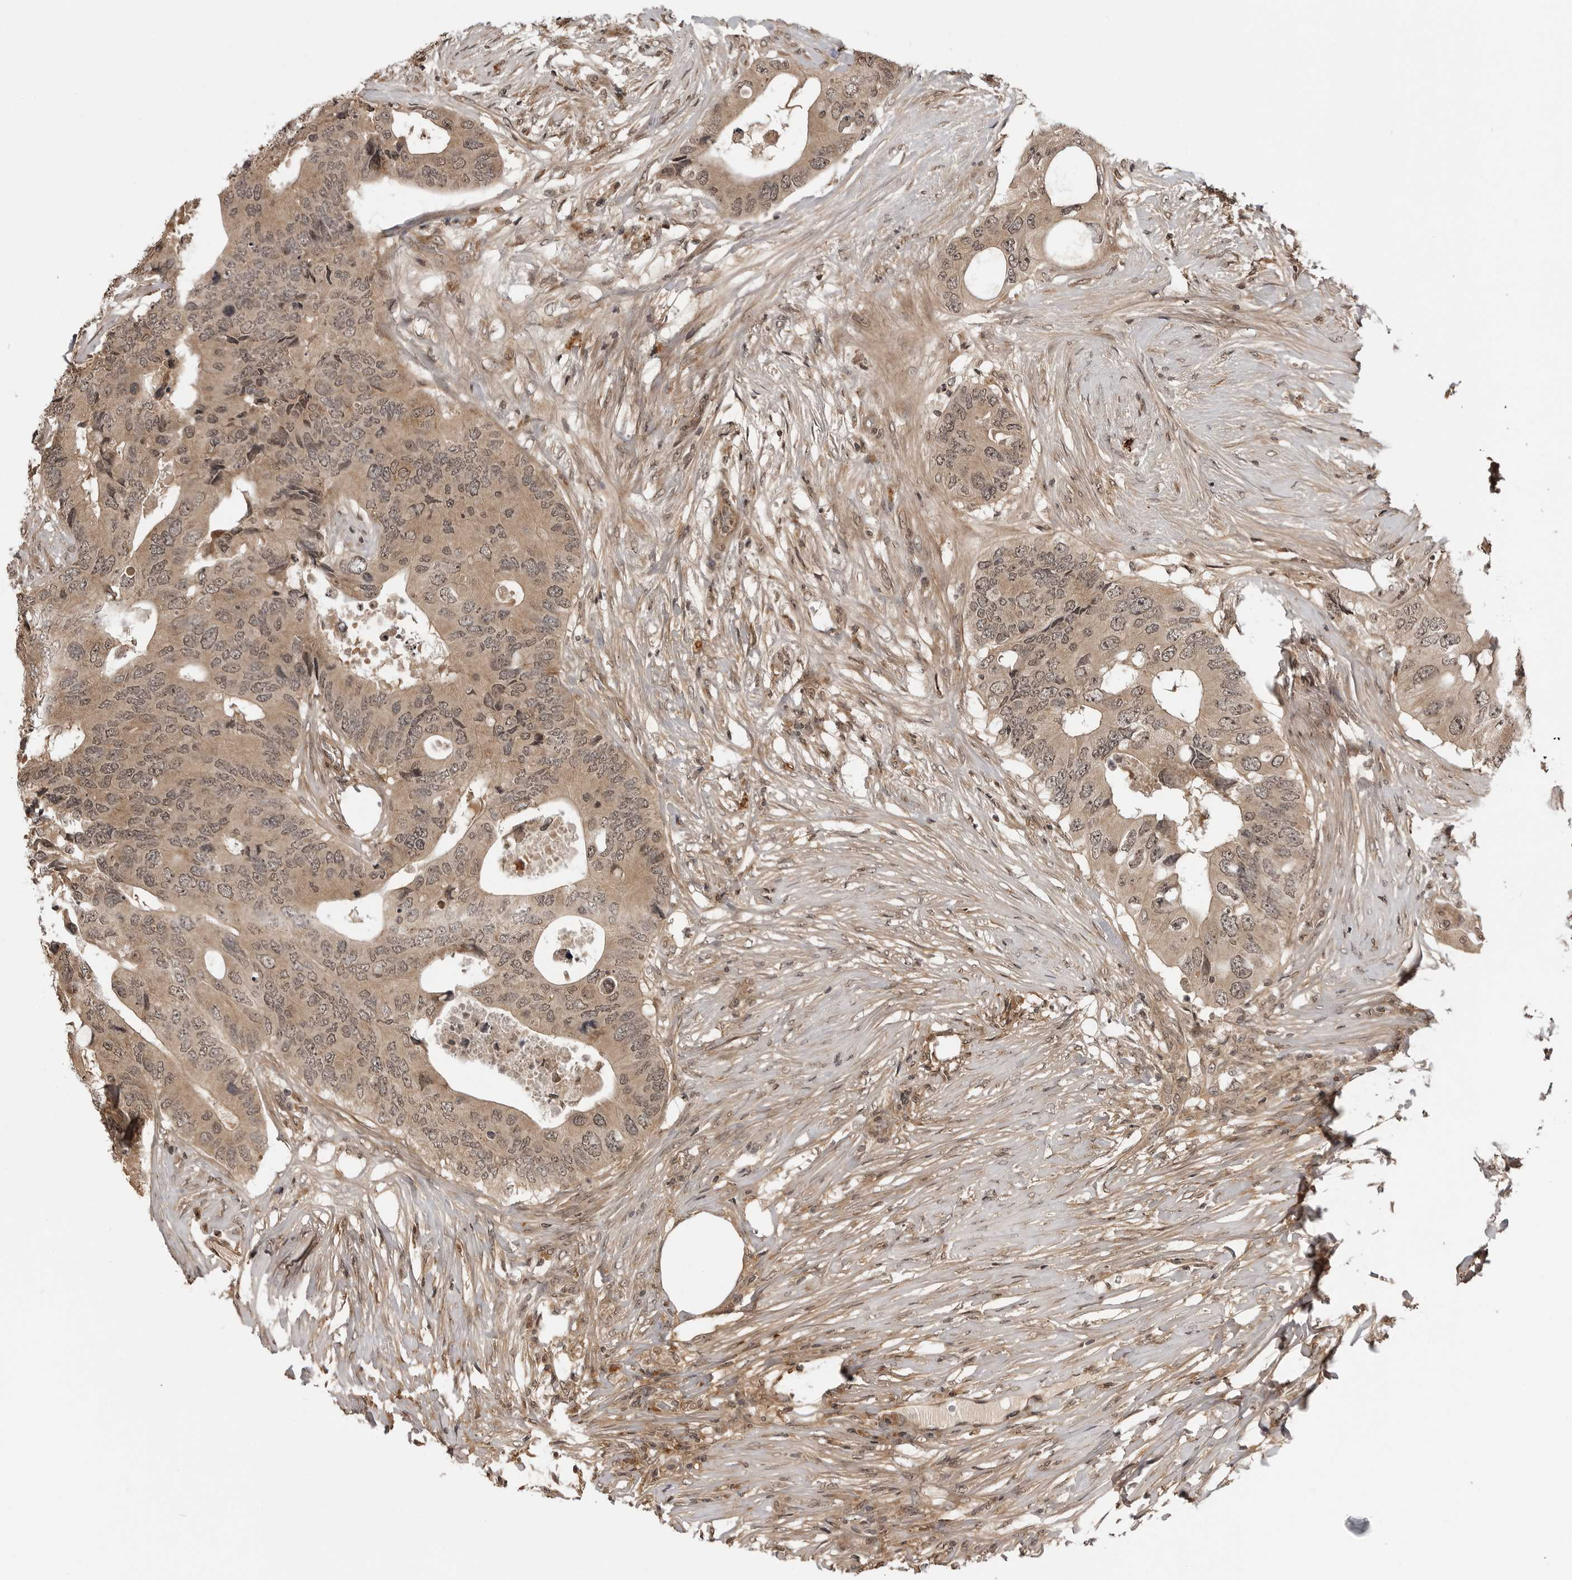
{"staining": {"intensity": "weak", "quantity": ">75%", "location": "cytoplasmic/membranous,nuclear"}, "tissue": "colorectal cancer", "cell_type": "Tumor cells", "image_type": "cancer", "snomed": [{"axis": "morphology", "description": "Adenocarcinoma, NOS"}, {"axis": "topography", "description": "Colon"}], "caption": "A low amount of weak cytoplasmic/membranous and nuclear expression is identified in approximately >75% of tumor cells in adenocarcinoma (colorectal) tissue.", "gene": "IL24", "patient": {"sex": "male", "age": 71}}